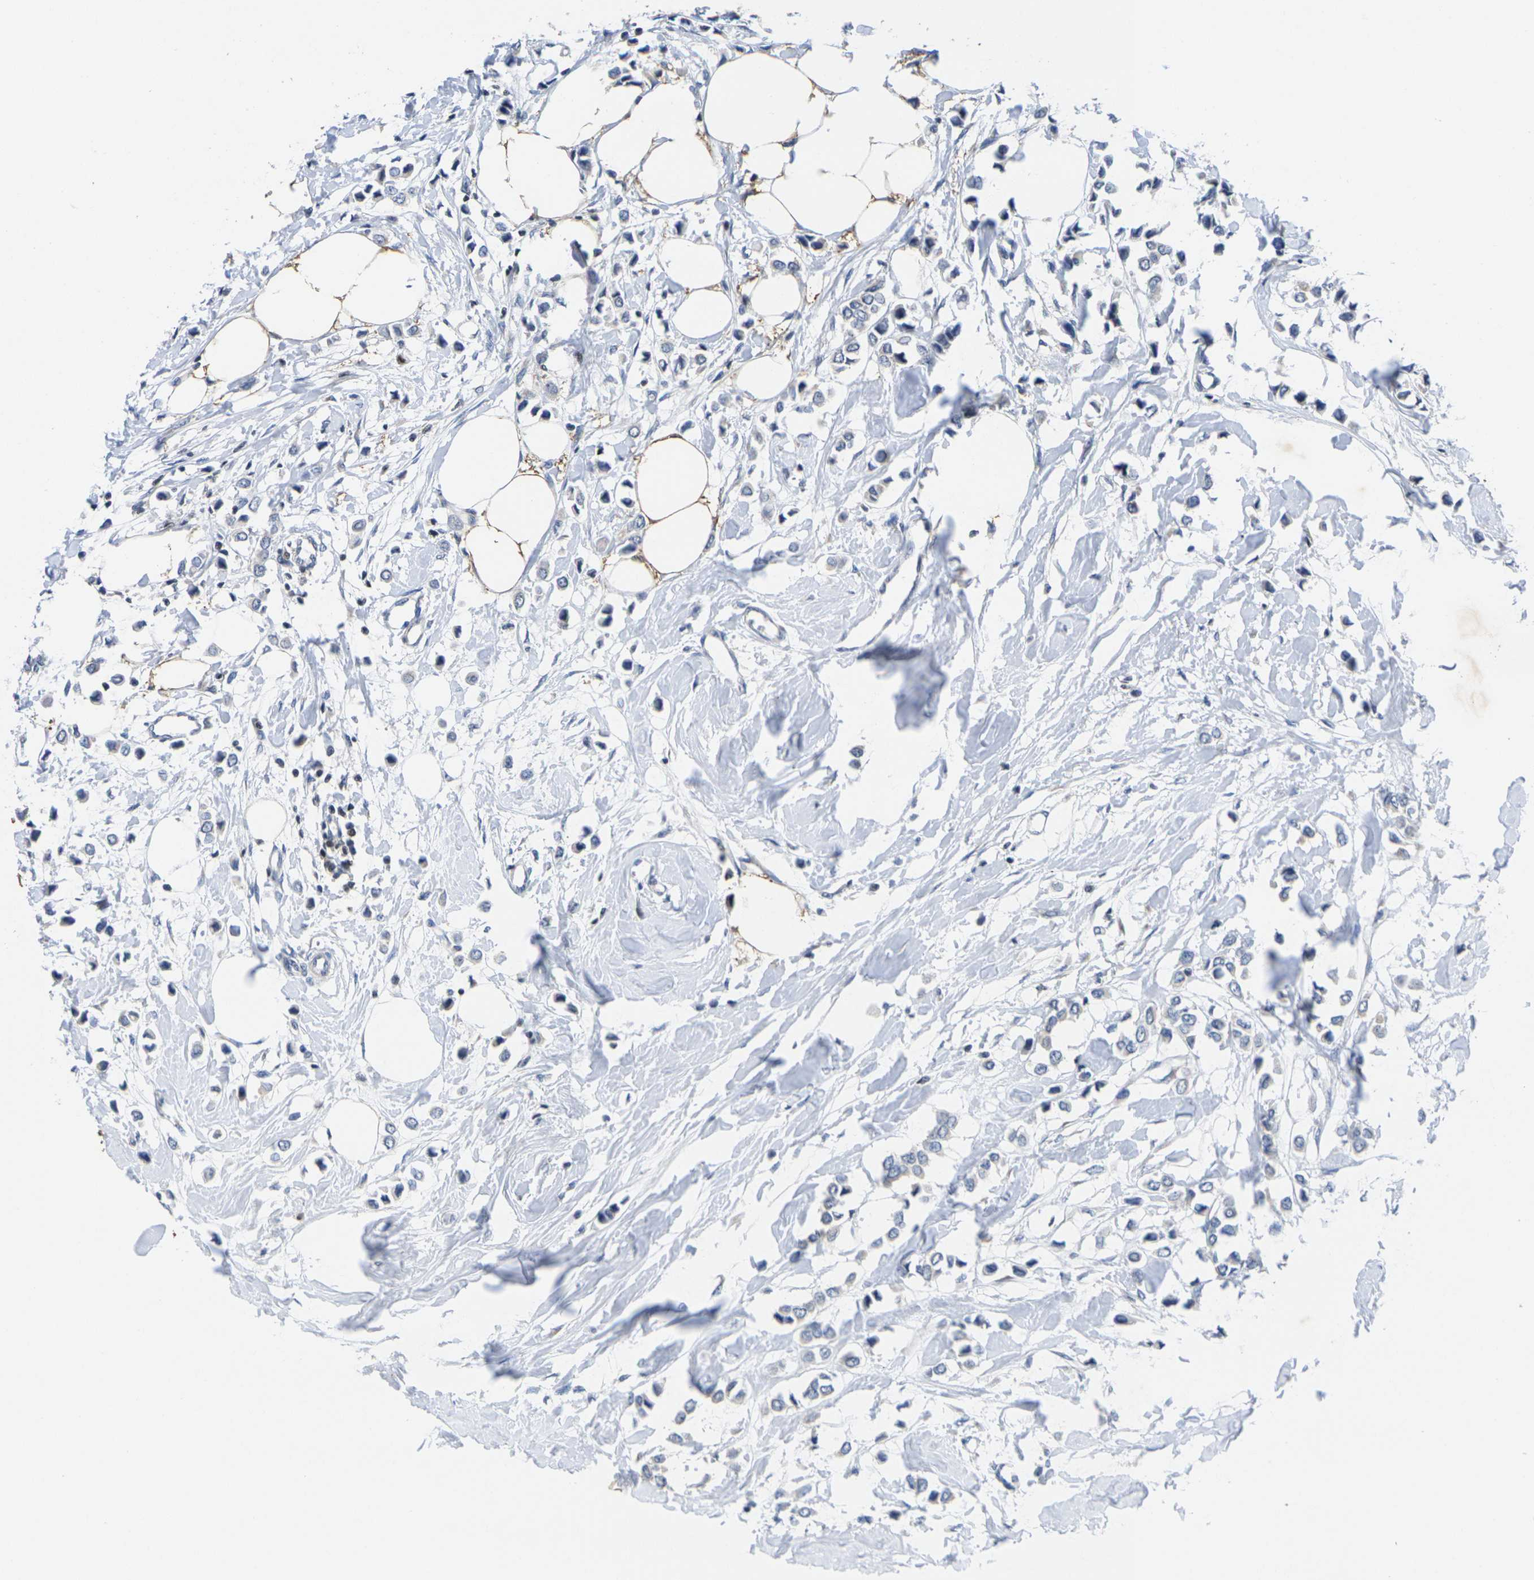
{"staining": {"intensity": "negative", "quantity": "none", "location": "none"}, "tissue": "breast cancer", "cell_type": "Tumor cells", "image_type": "cancer", "snomed": [{"axis": "morphology", "description": "Lobular carcinoma"}, {"axis": "topography", "description": "Breast"}], "caption": "The histopathology image displays no staining of tumor cells in breast cancer. (DAB immunohistochemistry visualized using brightfield microscopy, high magnification).", "gene": "IKZF1", "patient": {"sex": "female", "age": 51}}